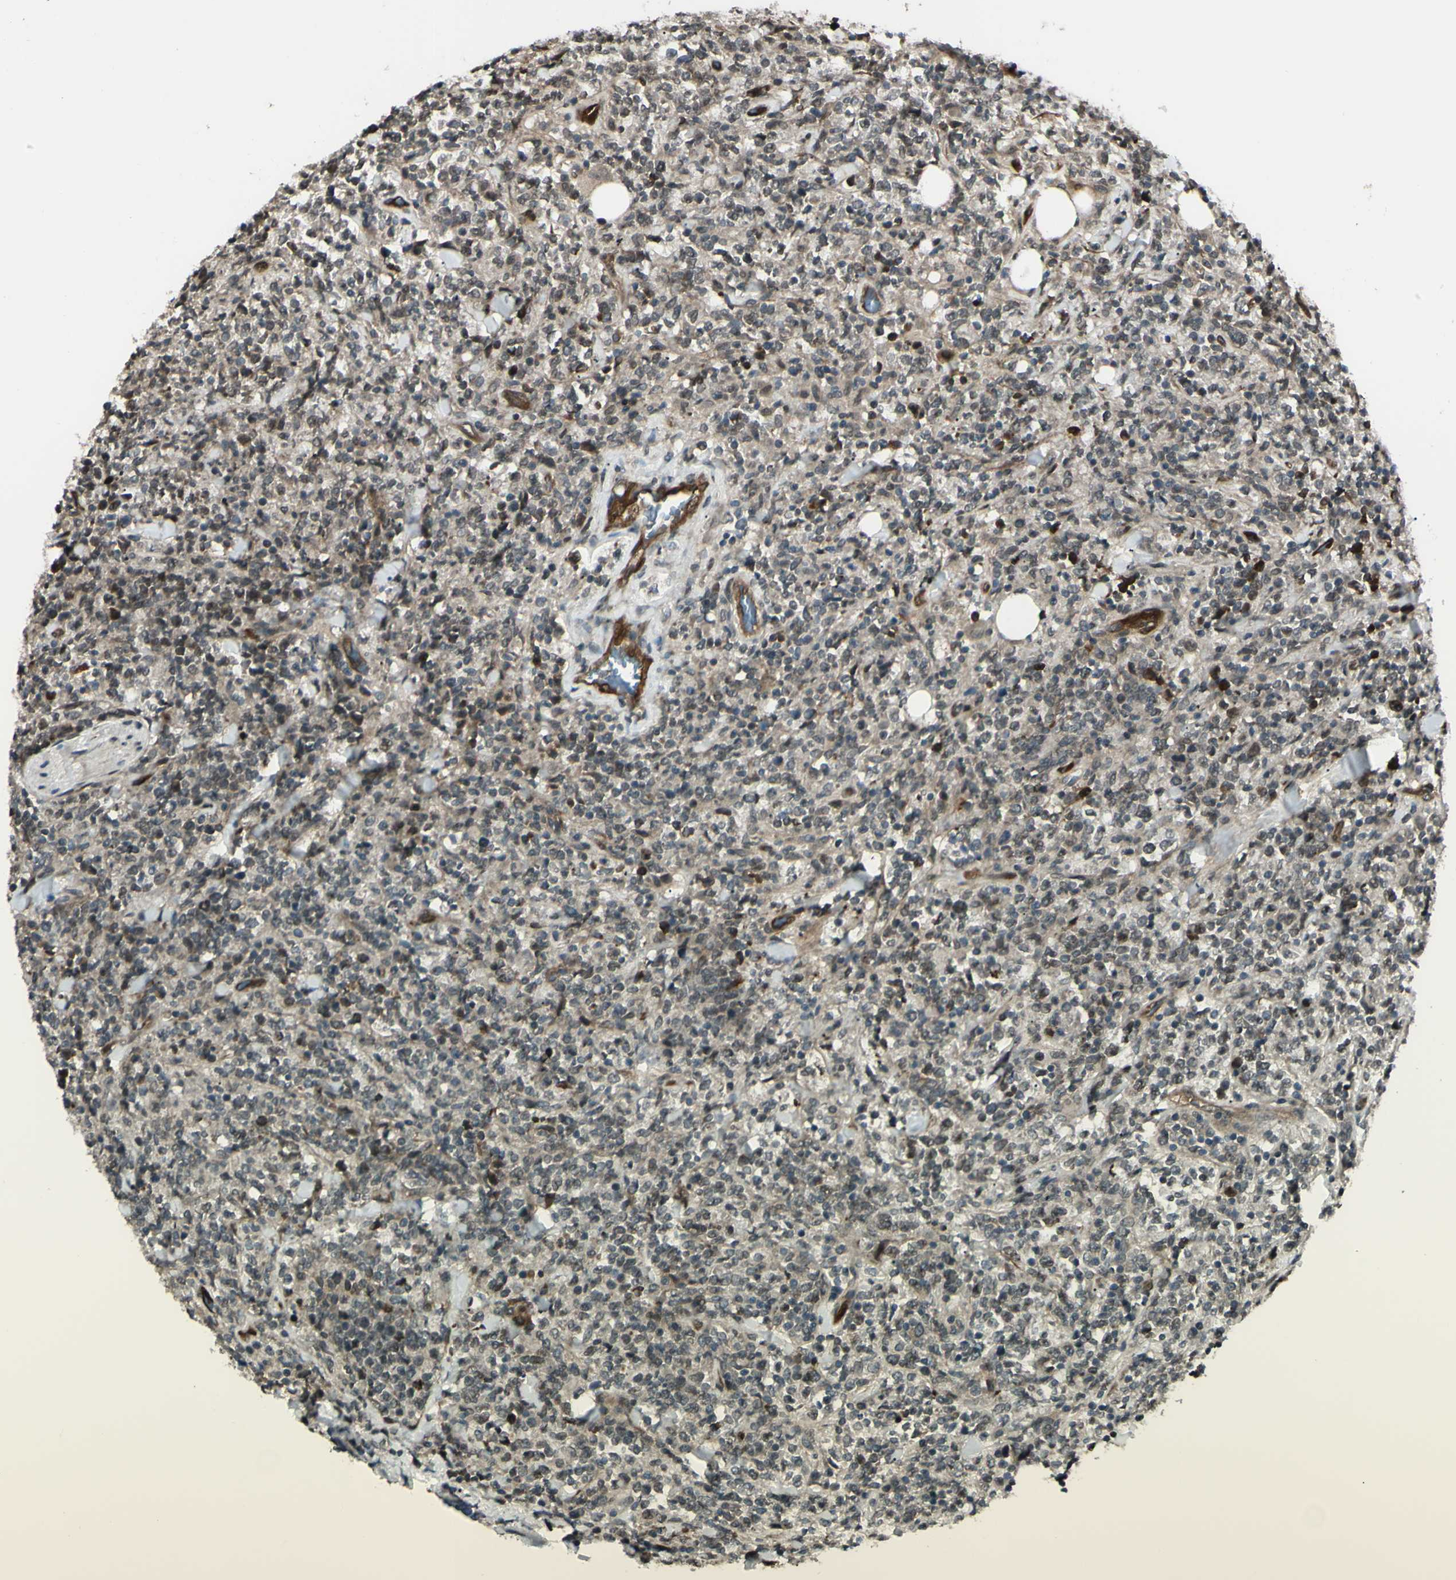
{"staining": {"intensity": "weak", "quantity": "<25%", "location": "cytoplasmic/membranous"}, "tissue": "lymphoma", "cell_type": "Tumor cells", "image_type": "cancer", "snomed": [{"axis": "morphology", "description": "Malignant lymphoma, non-Hodgkin's type, High grade"}, {"axis": "topography", "description": "Soft tissue"}], "caption": "Malignant lymphoma, non-Hodgkin's type (high-grade) stained for a protein using immunohistochemistry exhibits no staining tumor cells.", "gene": "MLF2", "patient": {"sex": "male", "age": 18}}